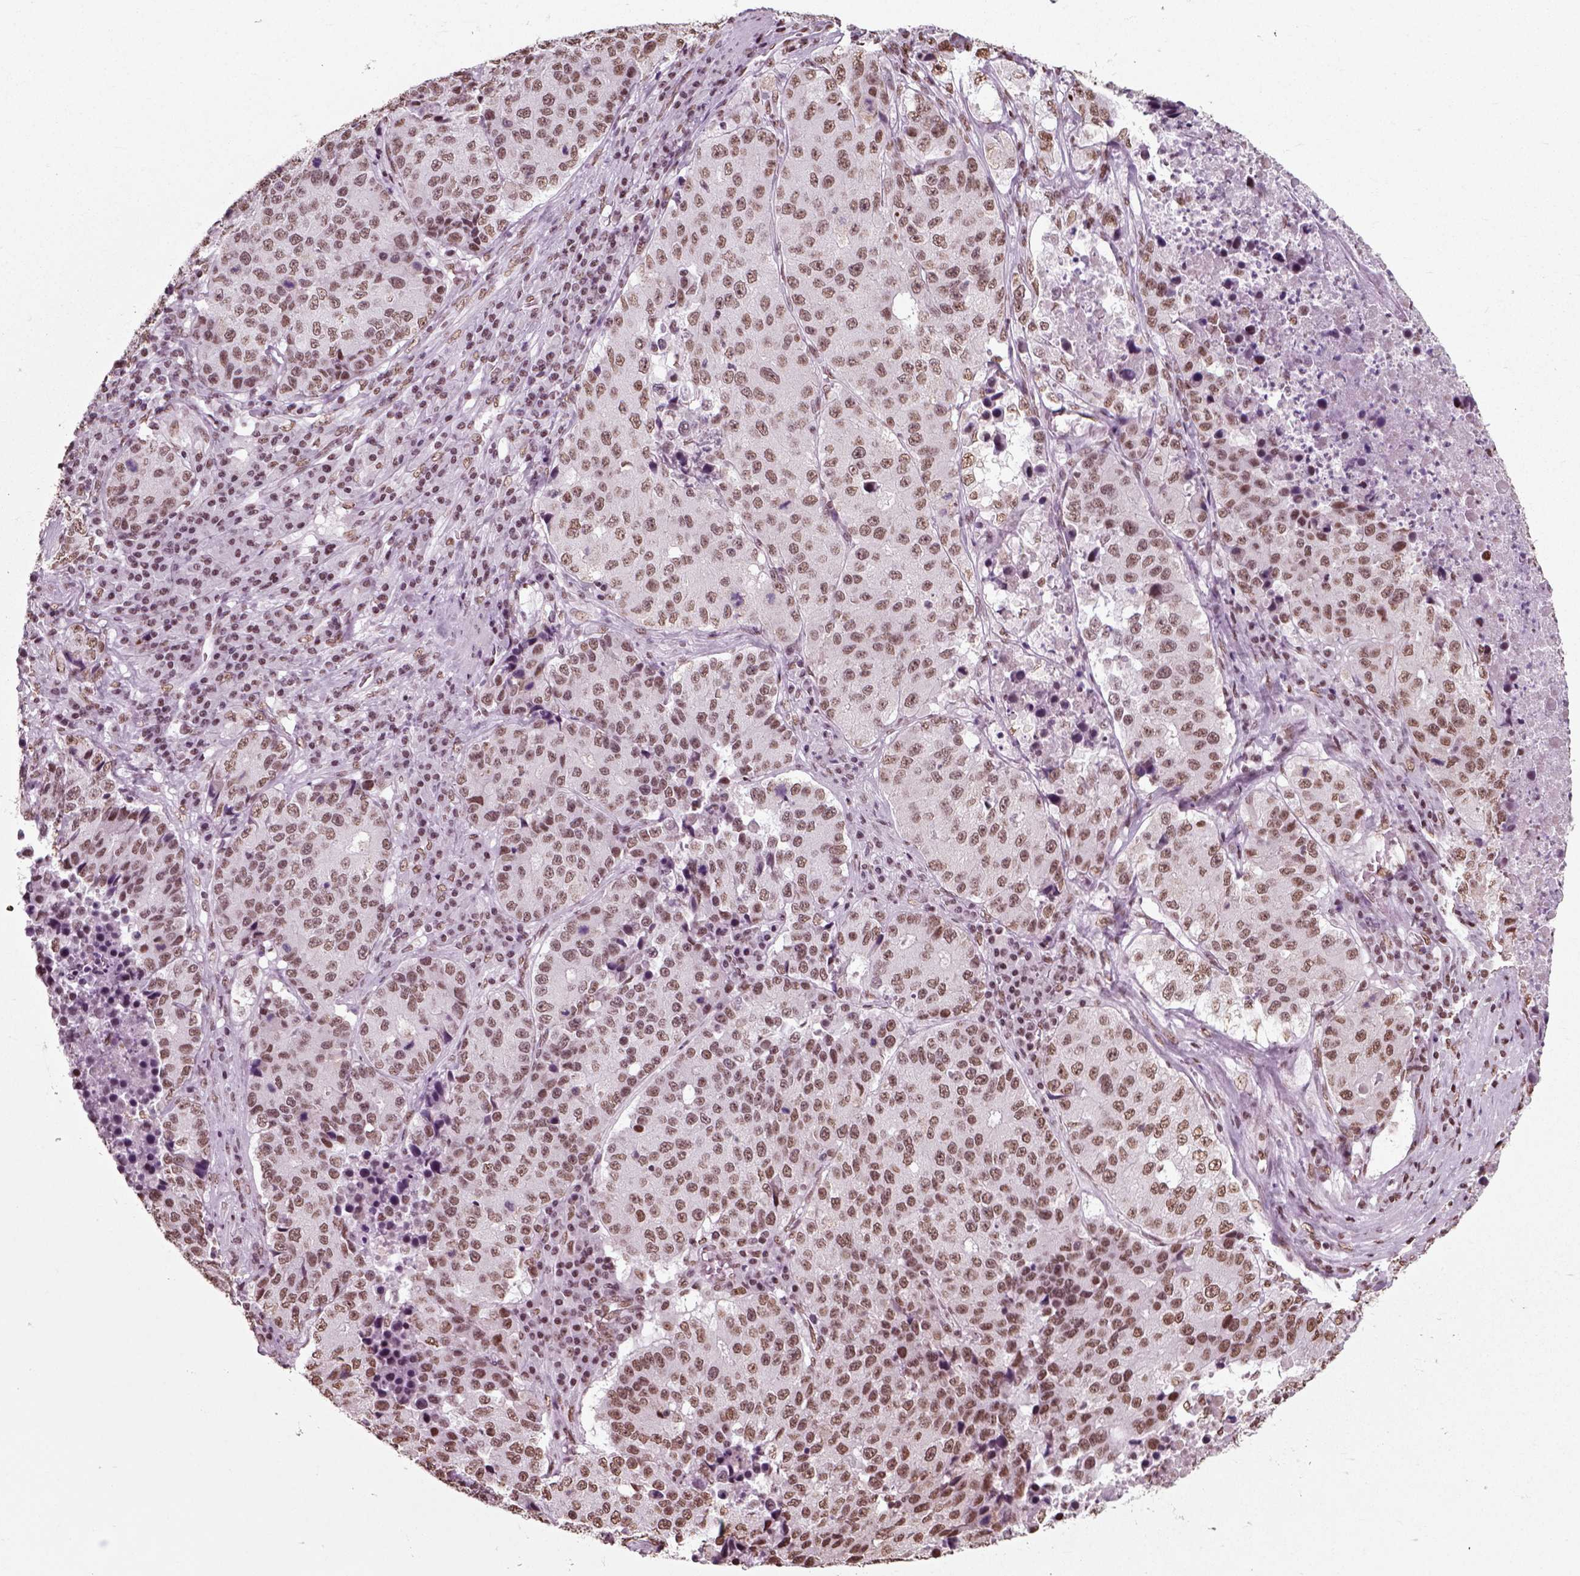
{"staining": {"intensity": "moderate", "quantity": ">75%", "location": "nuclear"}, "tissue": "stomach cancer", "cell_type": "Tumor cells", "image_type": "cancer", "snomed": [{"axis": "morphology", "description": "Adenocarcinoma, NOS"}, {"axis": "topography", "description": "Stomach"}], "caption": "This image shows stomach cancer (adenocarcinoma) stained with immunohistochemistry to label a protein in brown. The nuclear of tumor cells show moderate positivity for the protein. Nuclei are counter-stained blue.", "gene": "POLR1H", "patient": {"sex": "male", "age": 71}}